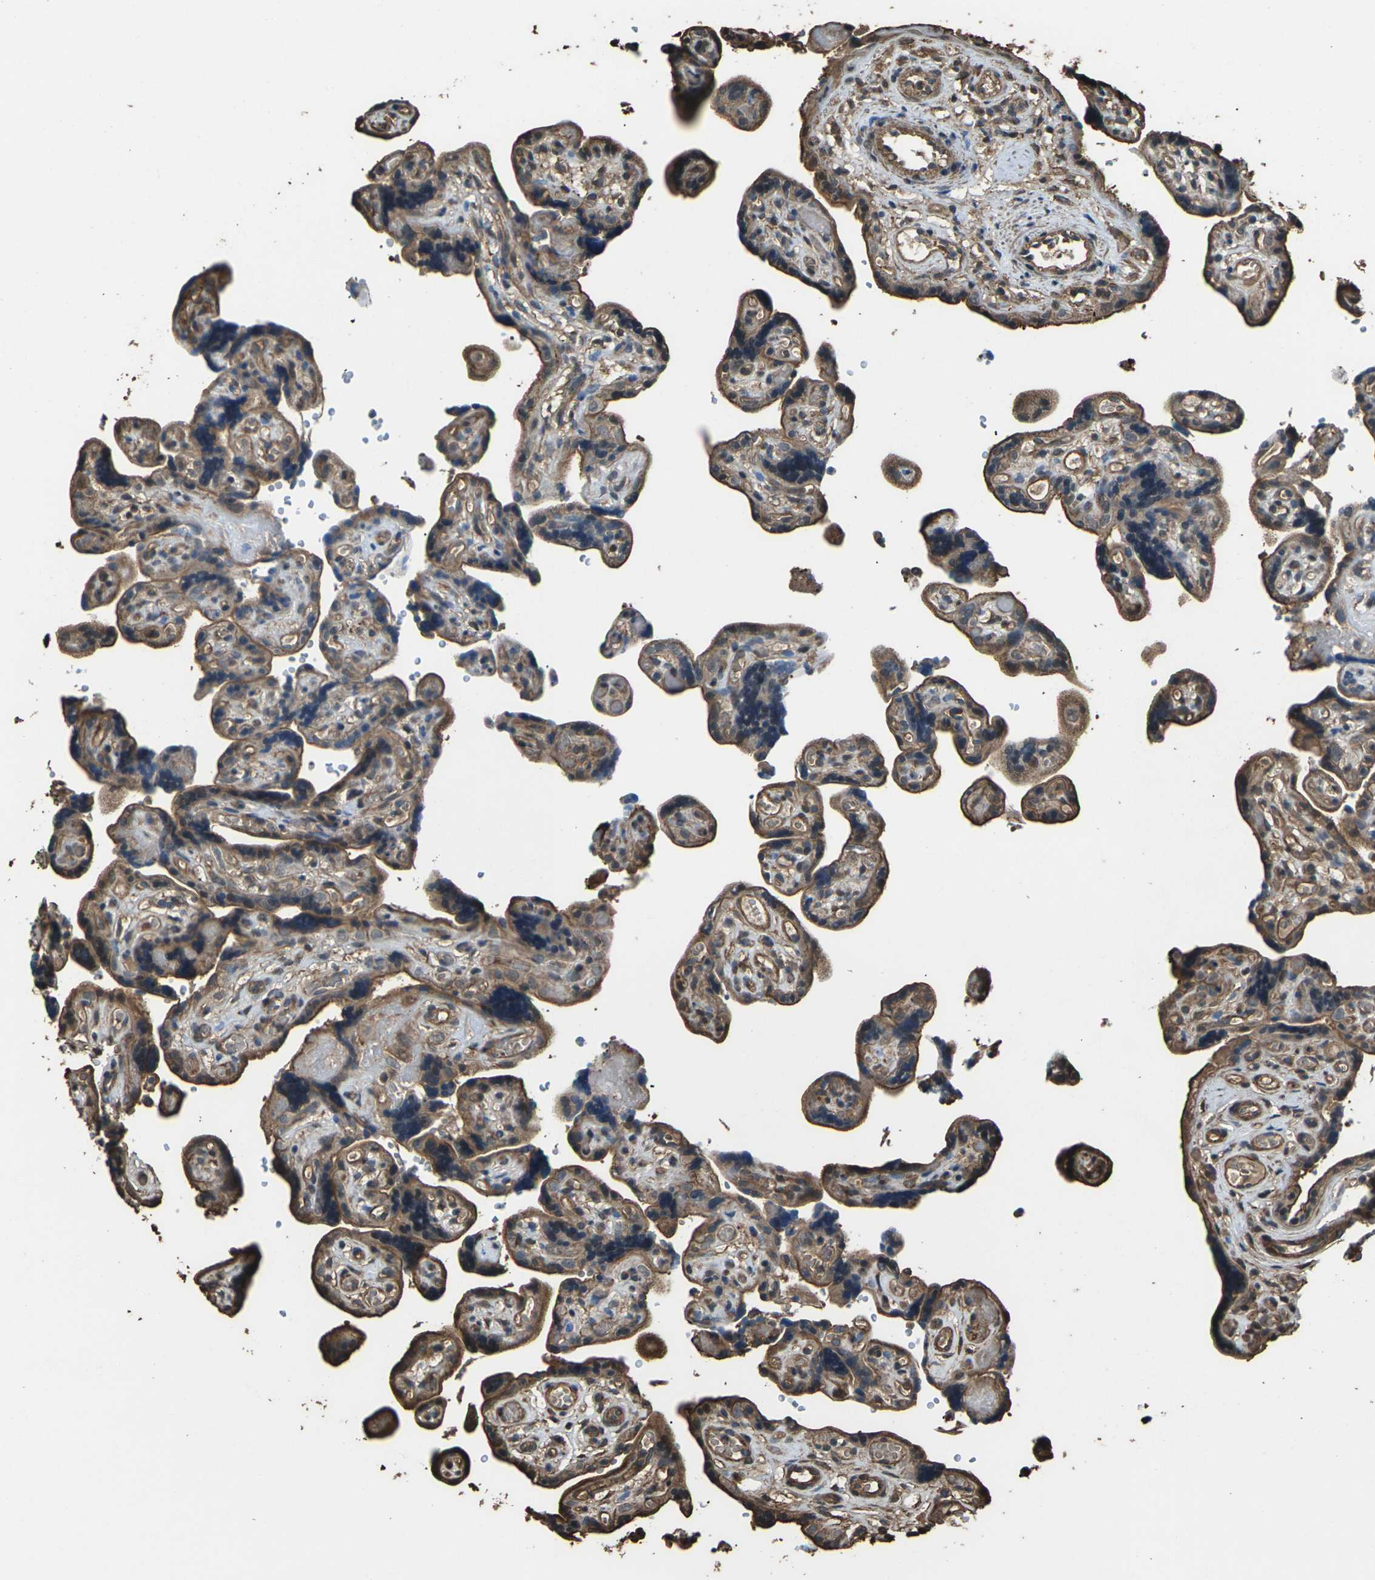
{"staining": {"intensity": "moderate", "quantity": ">75%", "location": "cytoplasmic/membranous"}, "tissue": "placenta", "cell_type": "Decidual cells", "image_type": "normal", "snomed": [{"axis": "morphology", "description": "Normal tissue, NOS"}, {"axis": "topography", "description": "Placenta"}], "caption": "Placenta stained with immunohistochemistry exhibits moderate cytoplasmic/membranous expression in about >75% of decidual cells.", "gene": "DHPS", "patient": {"sex": "female", "age": 30}}